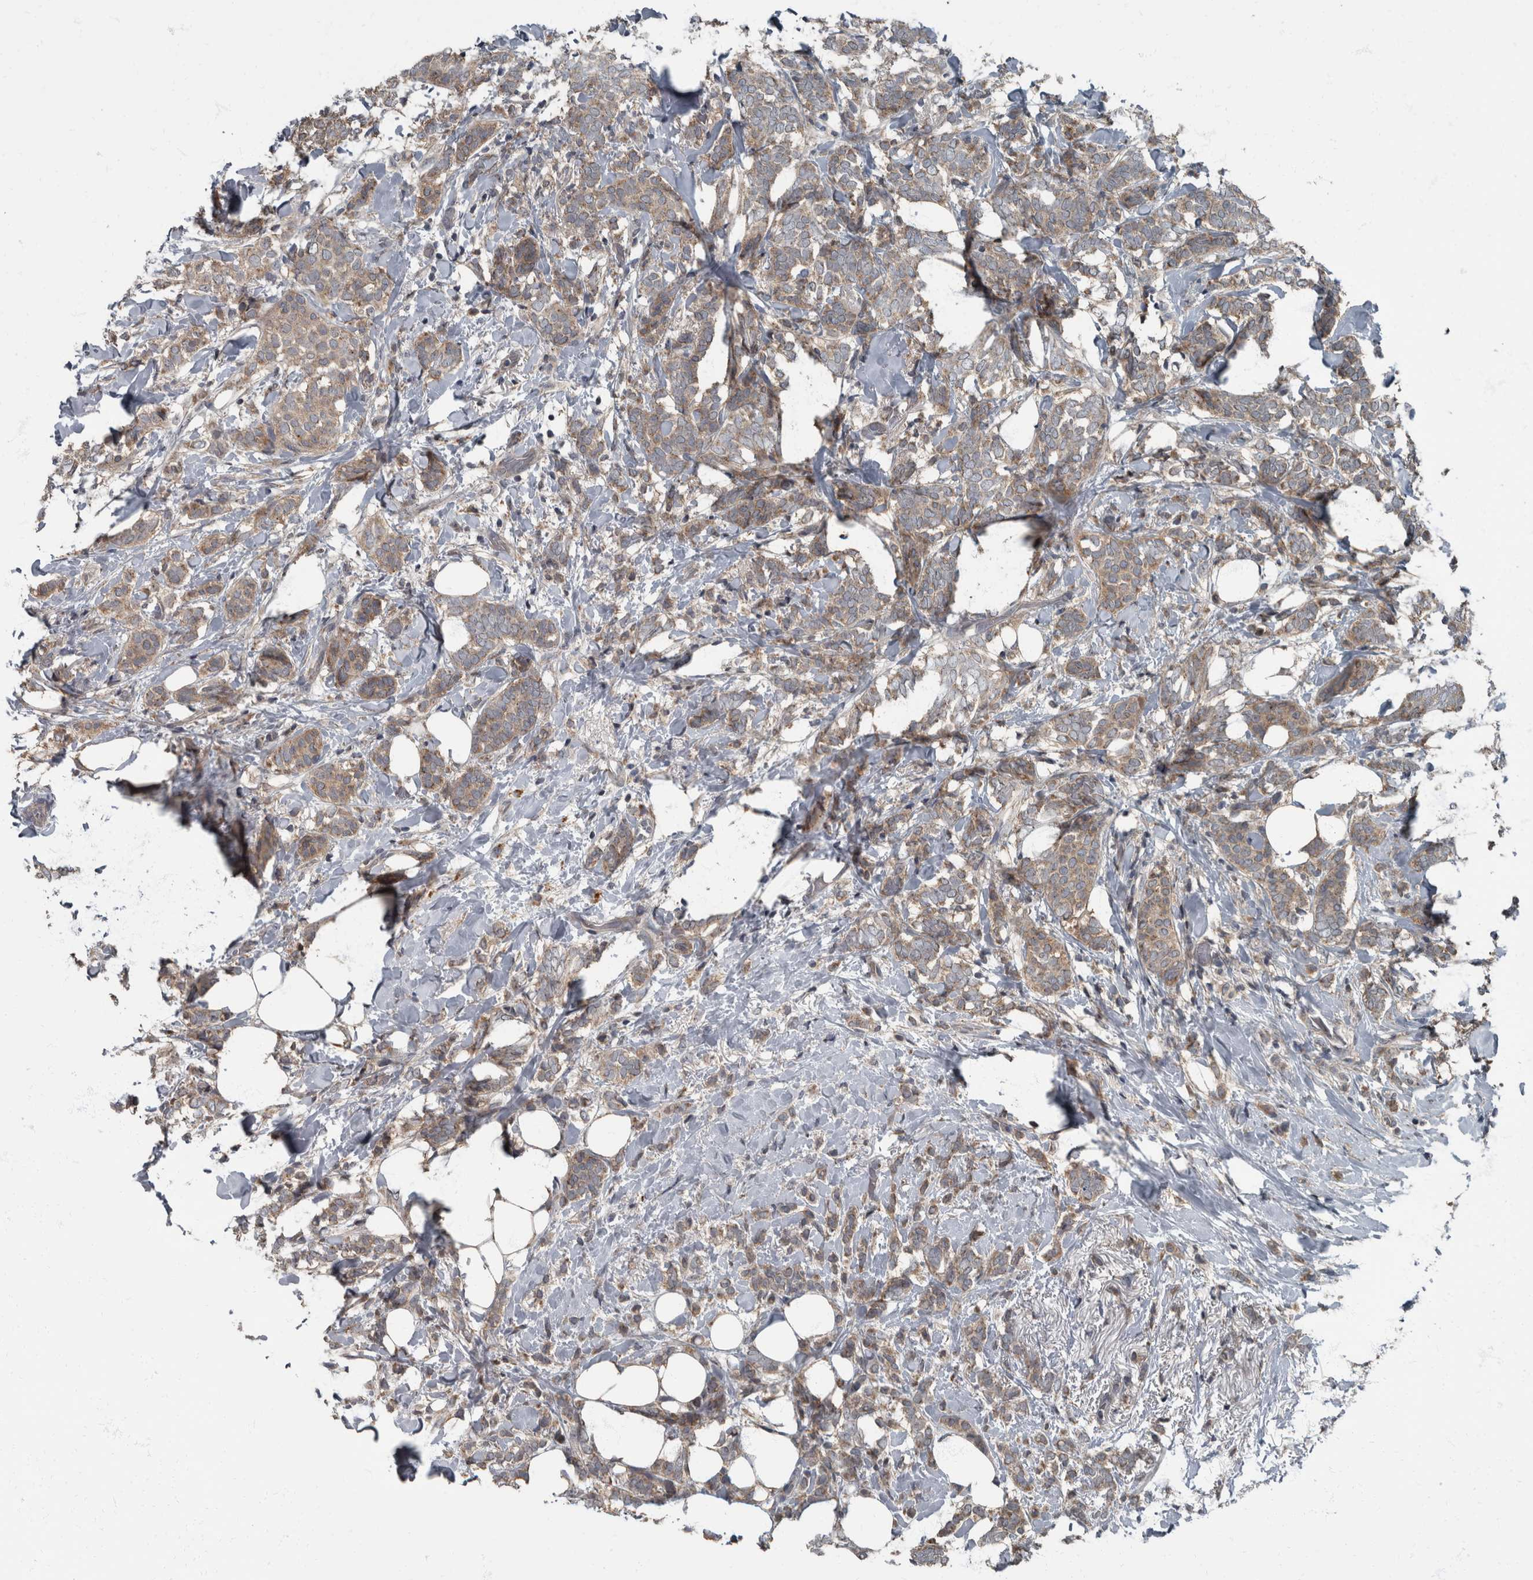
{"staining": {"intensity": "weak", "quantity": "25%-75%", "location": "cytoplasmic/membranous"}, "tissue": "breast cancer", "cell_type": "Tumor cells", "image_type": "cancer", "snomed": [{"axis": "morphology", "description": "Lobular carcinoma"}, {"axis": "topography", "description": "Breast"}], "caption": "A histopathology image showing weak cytoplasmic/membranous staining in about 25%-75% of tumor cells in breast lobular carcinoma, as visualized by brown immunohistochemical staining.", "gene": "RABGGTB", "patient": {"sex": "female", "age": 50}}